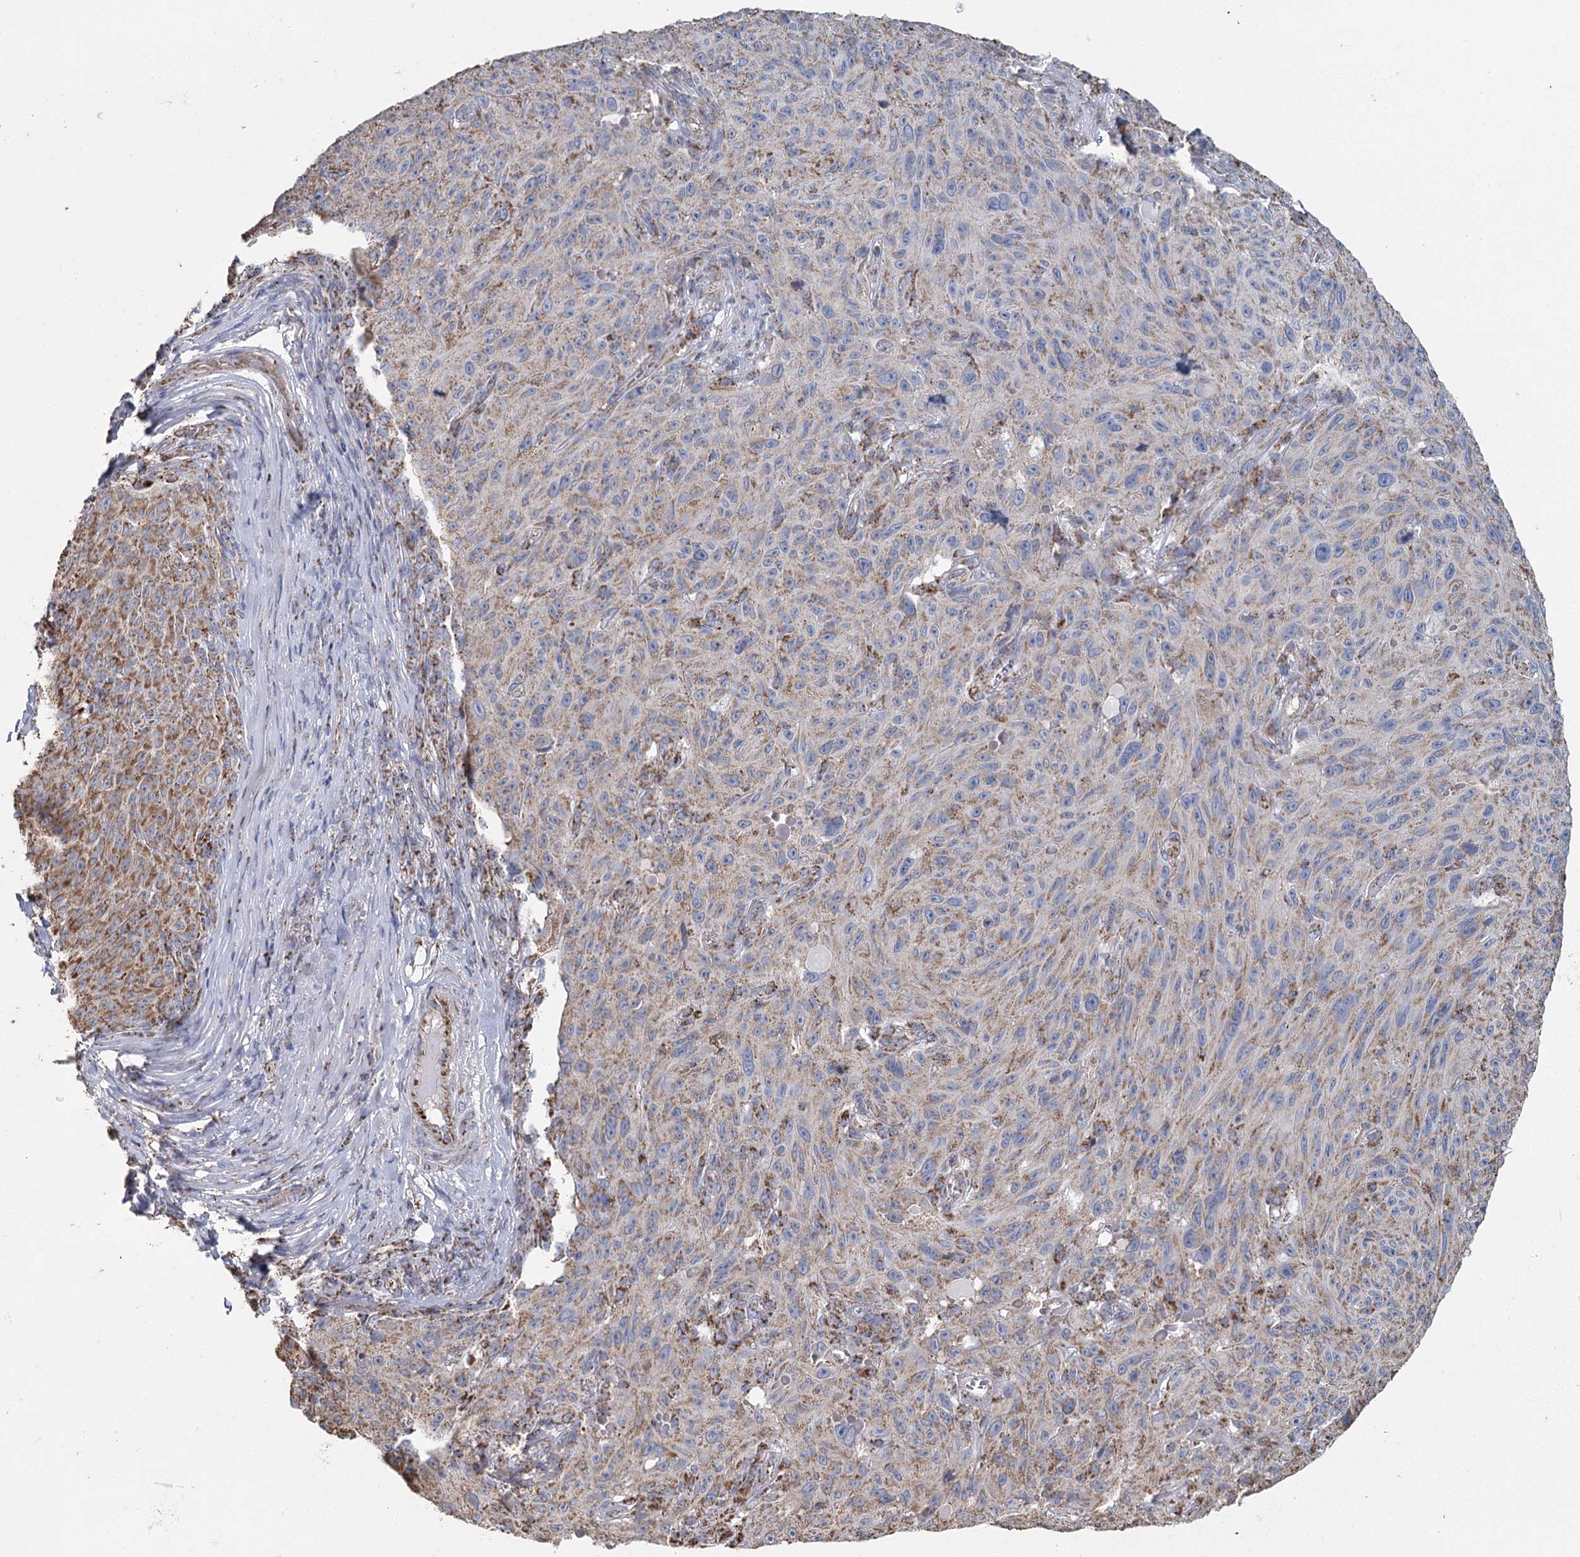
{"staining": {"intensity": "moderate", "quantity": "<25%", "location": "cytoplasmic/membranous"}, "tissue": "melanoma", "cell_type": "Tumor cells", "image_type": "cancer", "snomed": [{"axis": "morphology", "description": "Malignant melanoma, NOS"}, {"axis": "topography", "description": "Skin"}], "caption": "Melanoma stained for a protein (brown) demonstrates moderate cytoplasmic/membranous positive positivity in approximately <25% of tumor cells.", "gene": "MRPL44", "patient": {"sex": "female", "age": 82}}